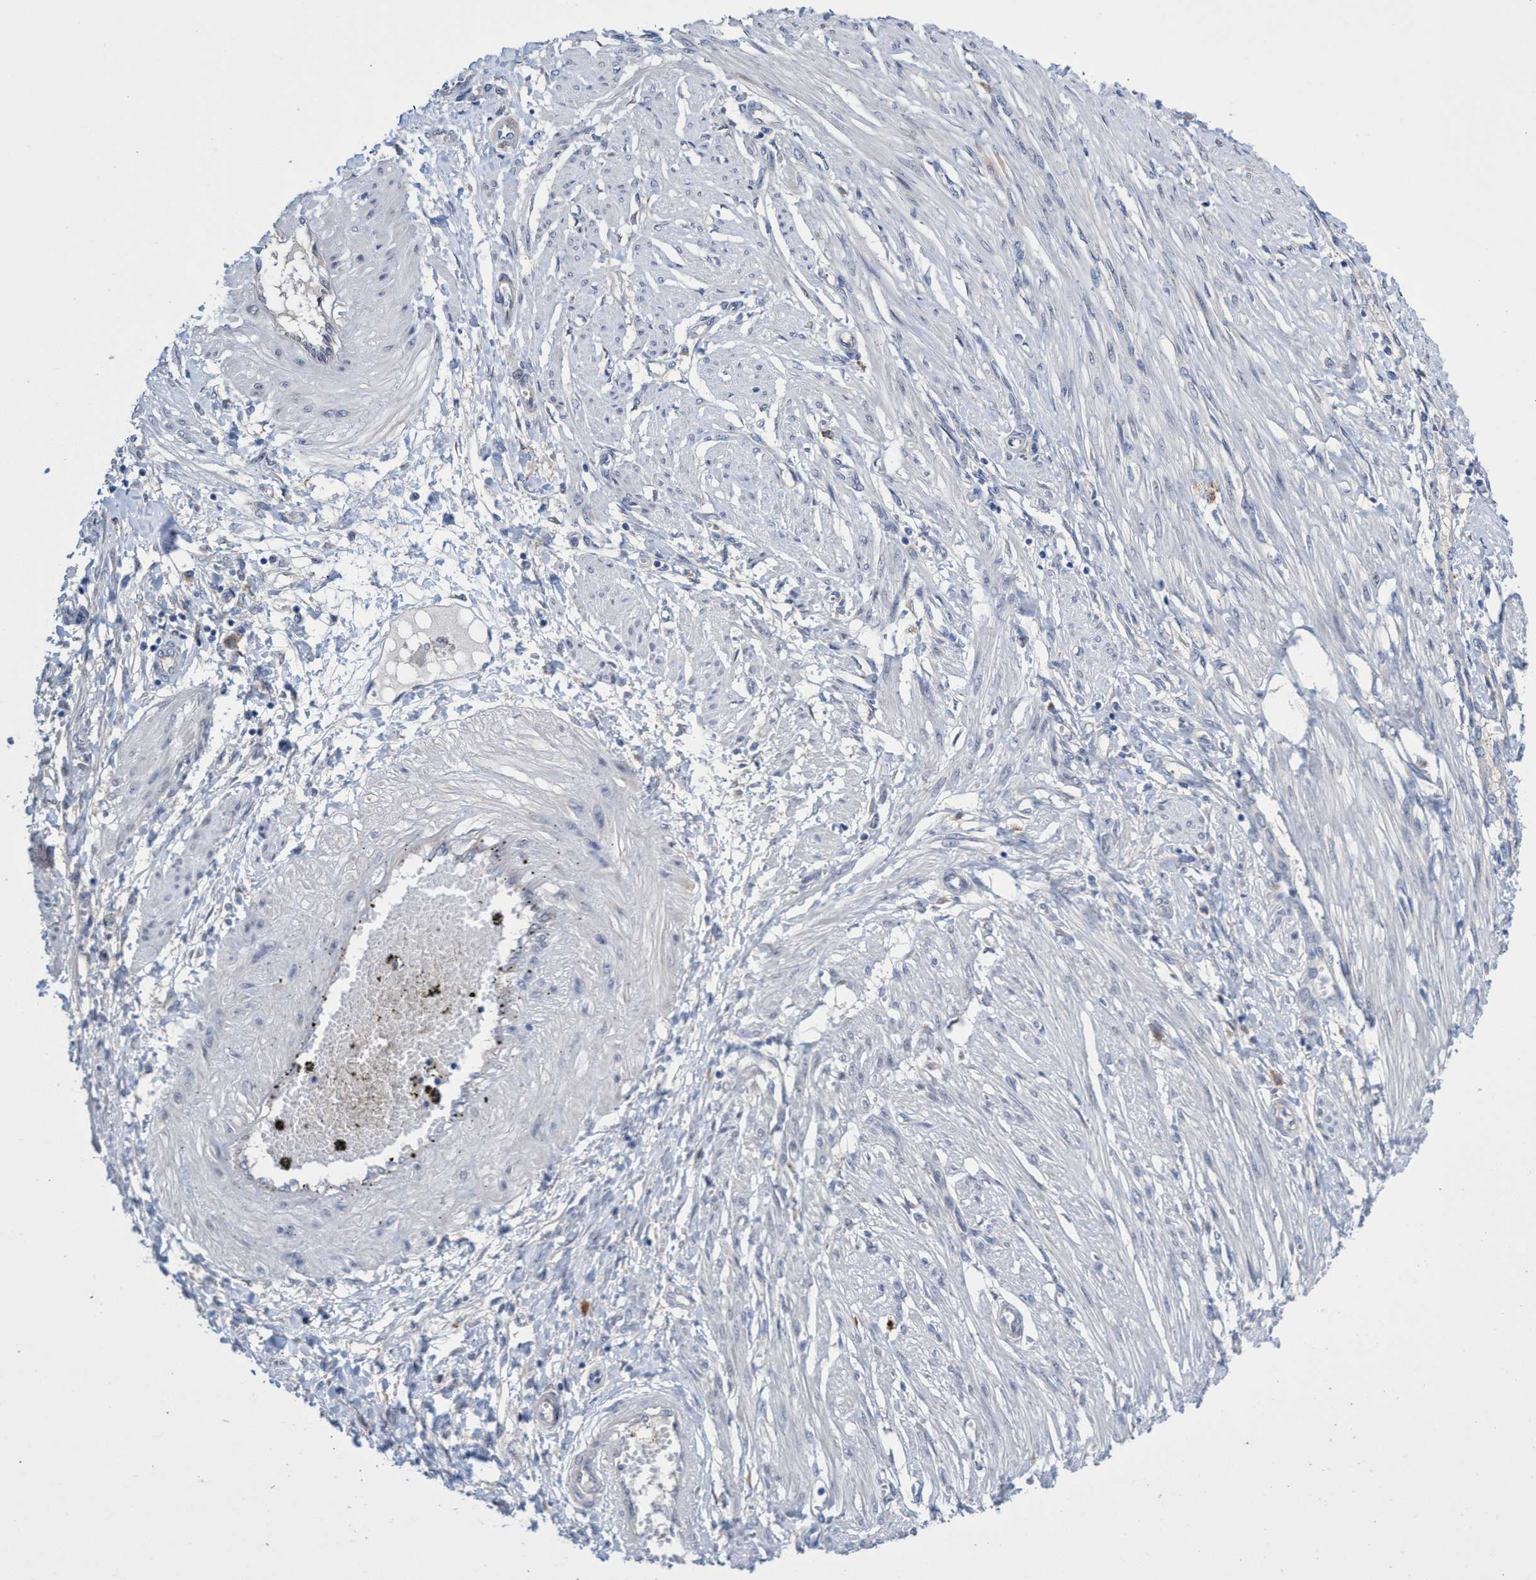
{"staining": {"intensity": "negative", "quantity": "none", "location": "none"}, "tissue": "endometrial cancer", "cell_type": "Tumor cells", "image_type": "cancer", "snomed": [{"axis": "morphology", "description": "Adenocarcinoma, NOS"}, {"axis": "topography", "description": "Endometrium"}], "caption": "DAB (3,3'-diaminobenzidine) immunohistochemical staining of human adenocarcinoma (endometrial) reveals no significant staining in tumor cells.", "gene": "SVEP1", "patient": {"sex": "female", "age": 32}}